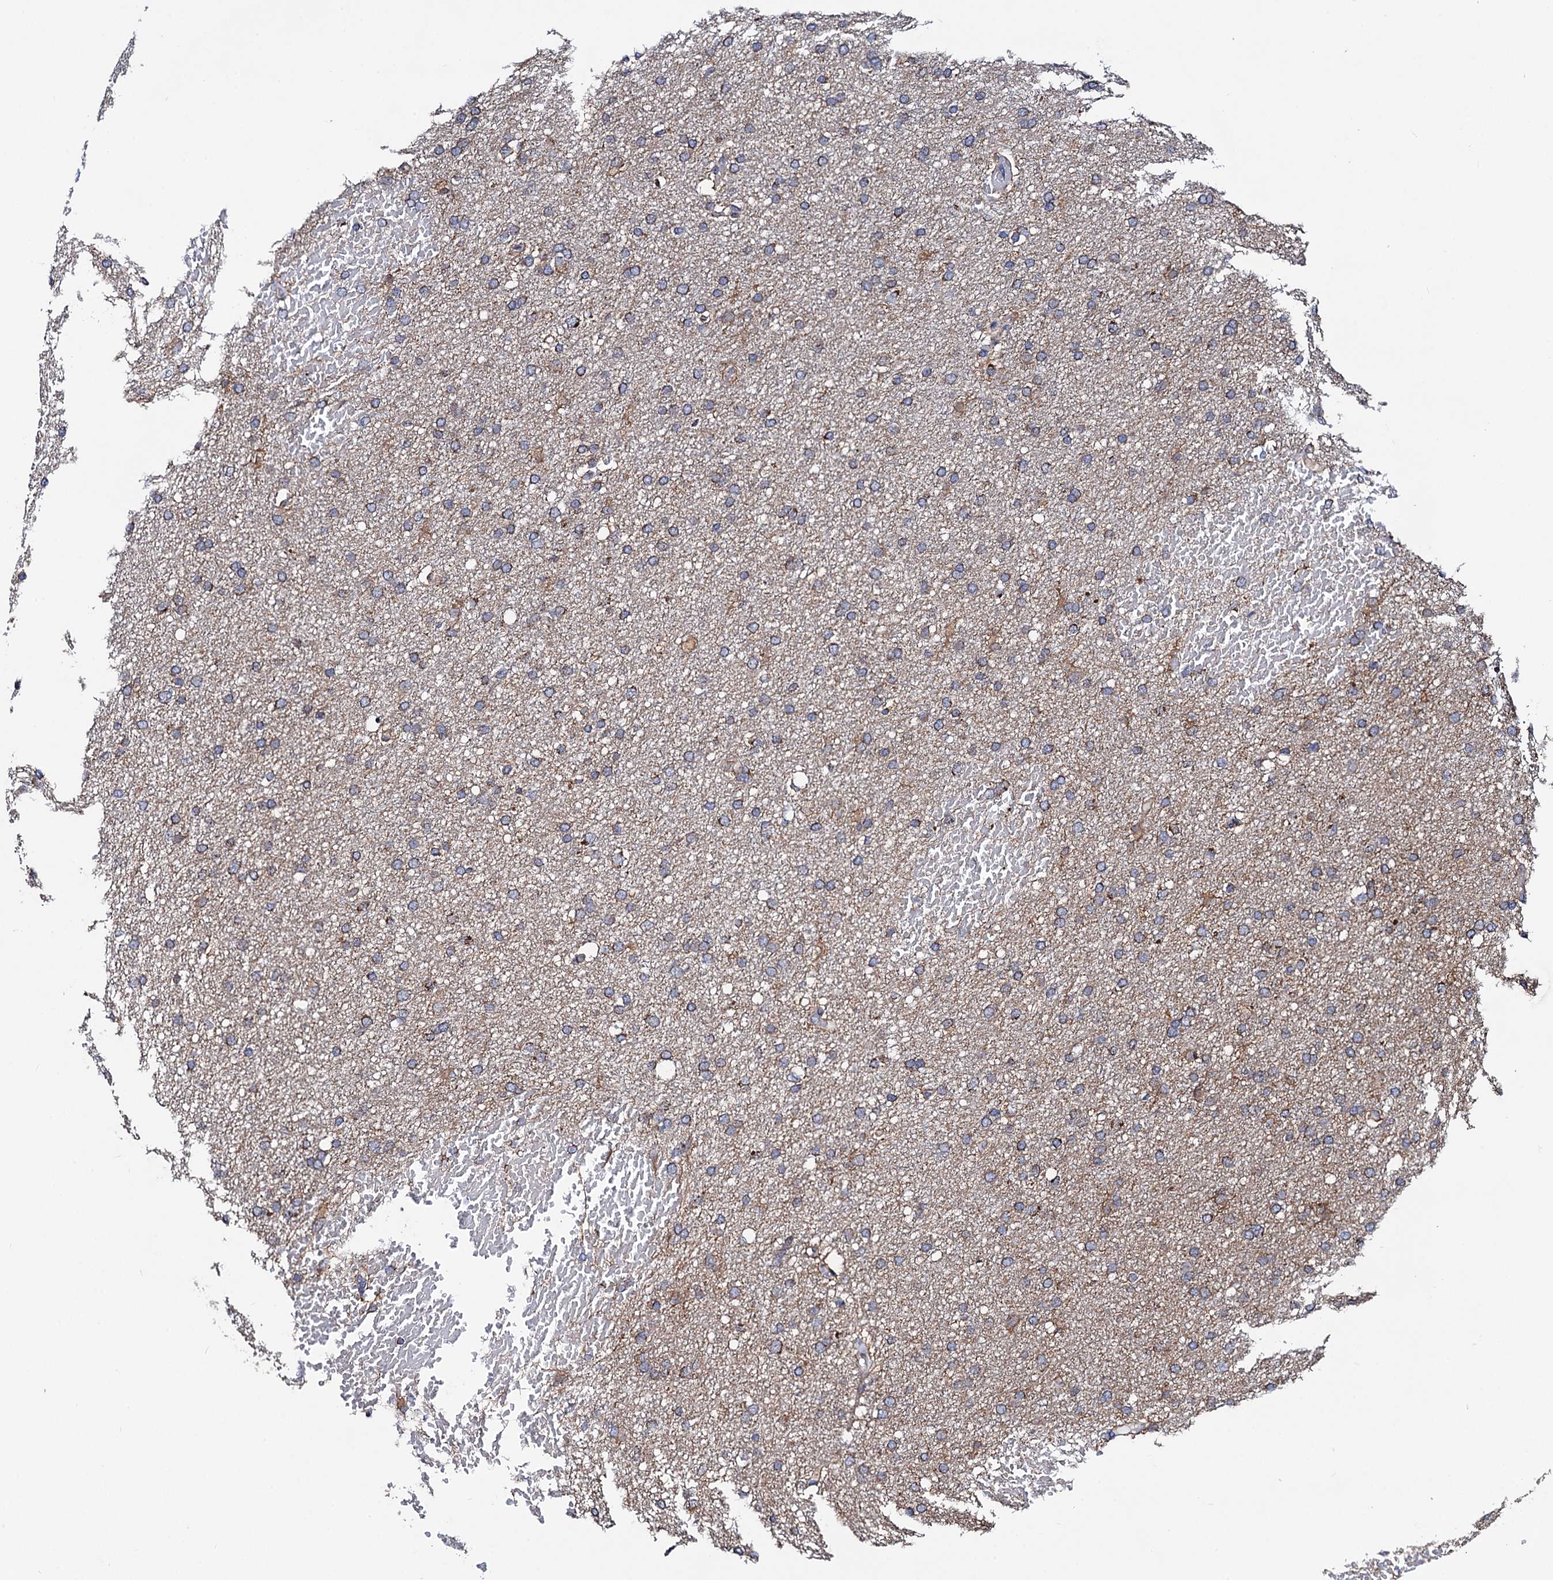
{"staining": {"intensity": "weak", "quantity": "<25%", "location": "cytoplasmic/membranous"}, "tissue": "glioma", "cell_type": "Tumor cells", "image_type": "cancer", "snomed": [{"axis": "morphology", "description": "Glioma, malignant, High grade"}, {"axis": "topography", "description": "Cerebral cortex"}], "caption": "Immunohistochemistry (IHC) histopathology image of neoplastic tissue: human malignant glioma (high-grade) stained with DAB (3,3'-diaminobenzidine) exhibits no significant protein expression in tumor cells.", "gene": "PTCD3", "patient": {"sex": "female", "age": 36}}